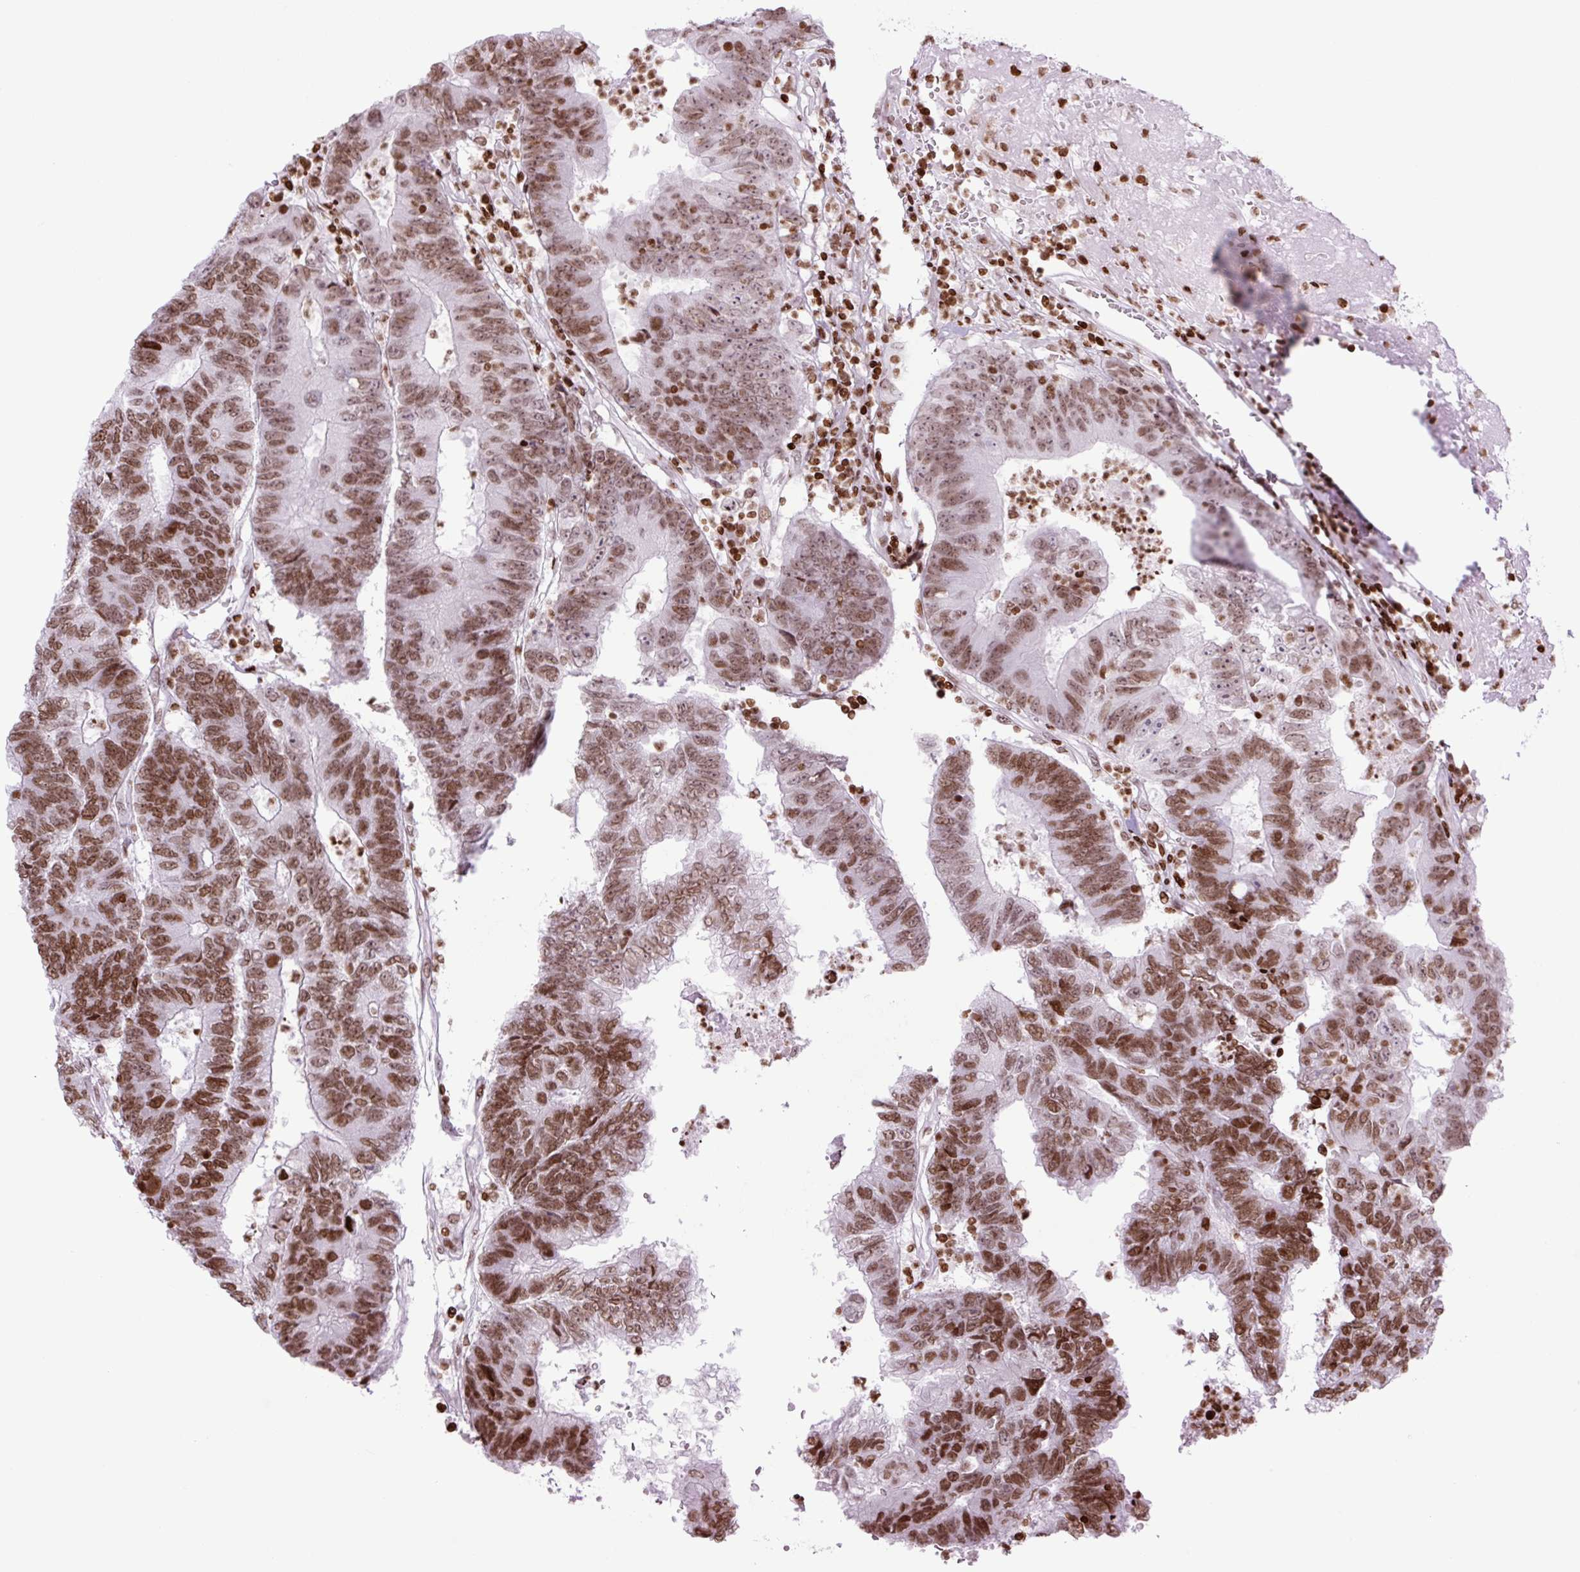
{"staining": {"intensity": "moderate", "quantity": ">75%", "location": "nuclear"}, "tissue": "colorectal cancer", "cell_type": "Tumor cells", "image_type": "cancer", "snomed": [{"axis": "morphology", "description": "Adenocarcinoma, NOS"}, {"axis": "topography", "description": "Colon"}], "caption": "Immunohistochemical staining of human colorectal adenocarcinoma demonstrates moderate nuclear protein positivity in about >75% of tumor cells.", "gene": "H1-3", "patient": {"sex": "female", "age": 48}}